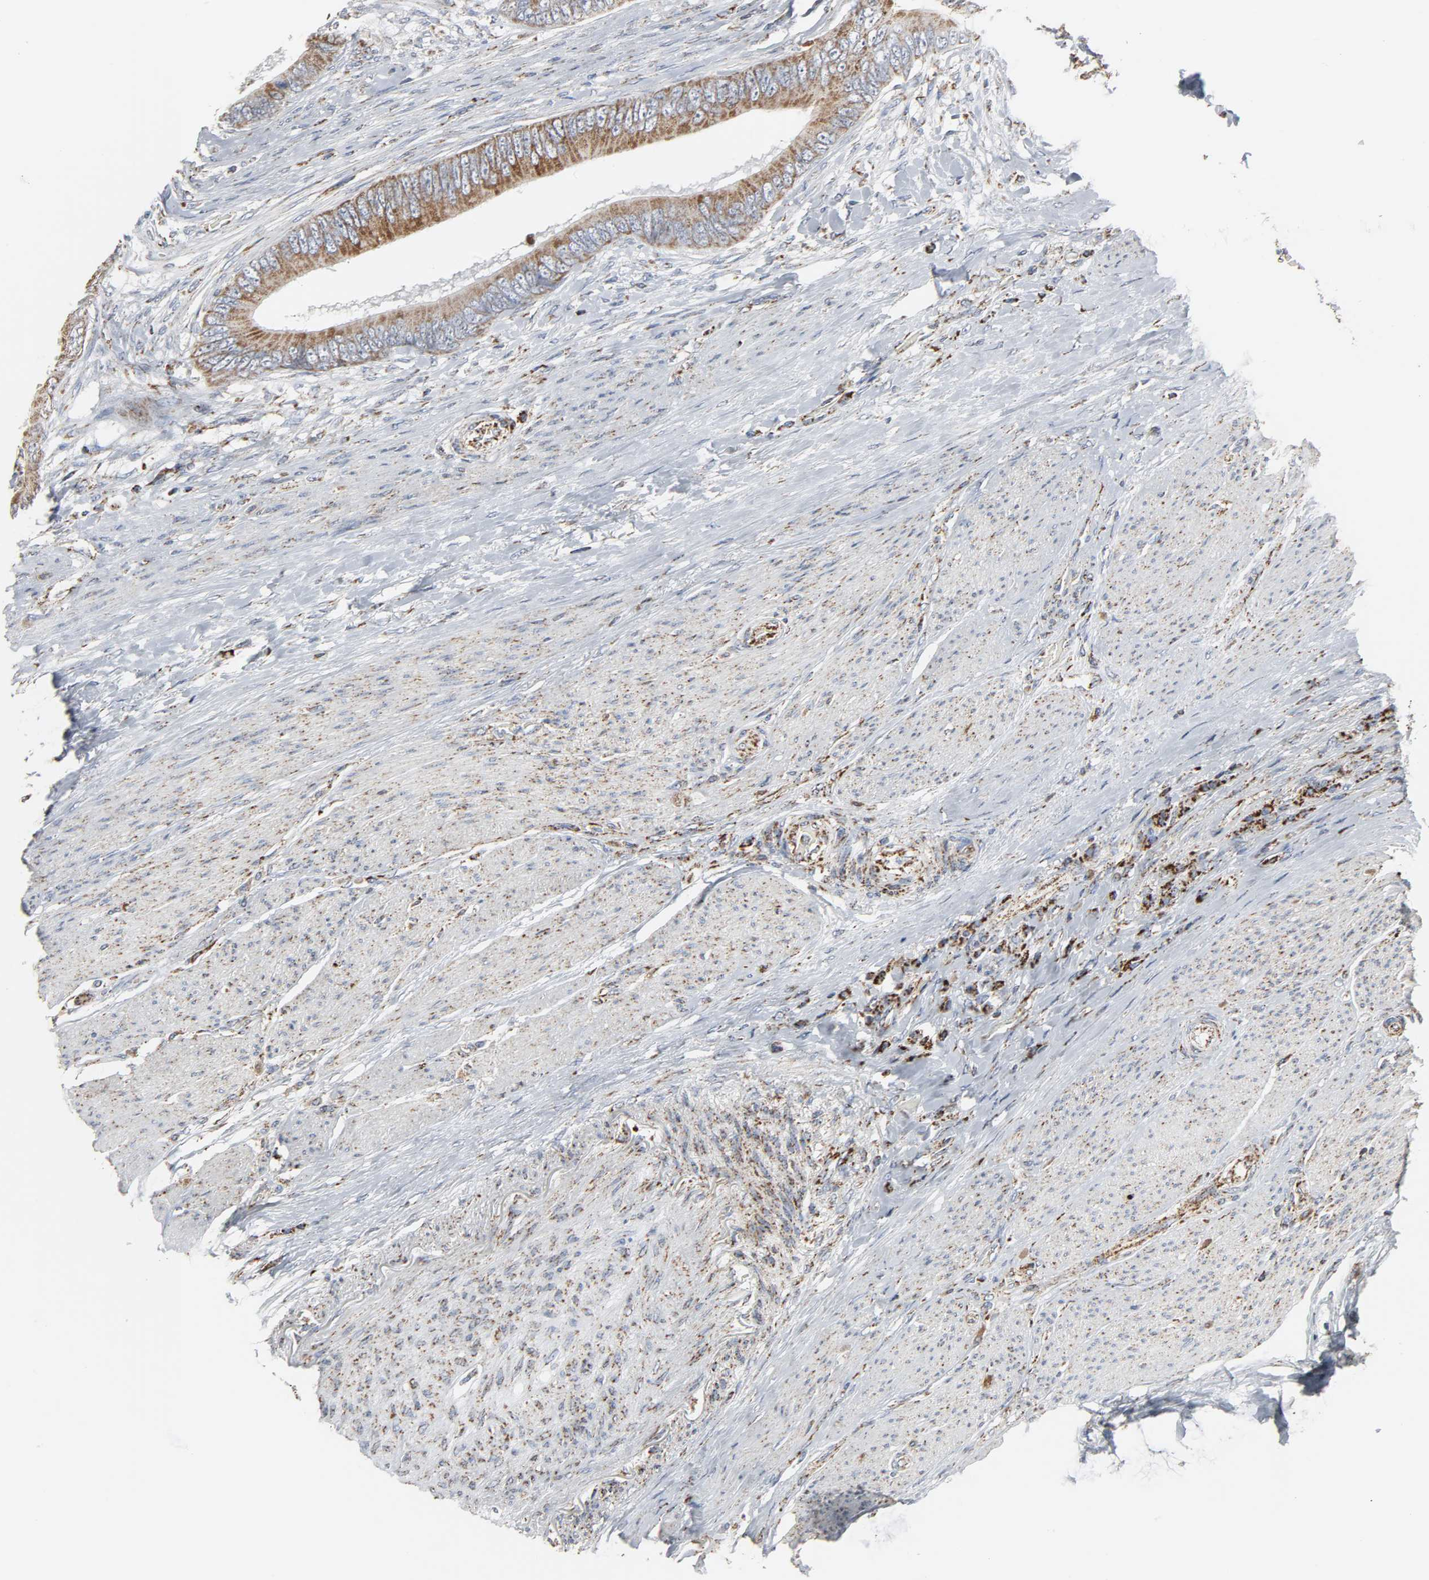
{"staining": {"intensity": "strong", "quantity": ">75%", "location": "cytoplasmic/membranous"}, "tissue": "colorectal cancer", "cell_type": "Tumor cells", "image_type": "cancer", "snomed": [{"axis": "morphology", "description": "Adenocarcinoma, NOS"}, {"axis": "topography", "description": "Rectum"}], "caption": "A histopathology image of human adenocarcinoma (colorectal) stained for a protein reveals strong cytoplasmic/membranous brown staining in tumor cells.", "gene": "ACAT1", "patient": {"sex": "female", "age": 77}}